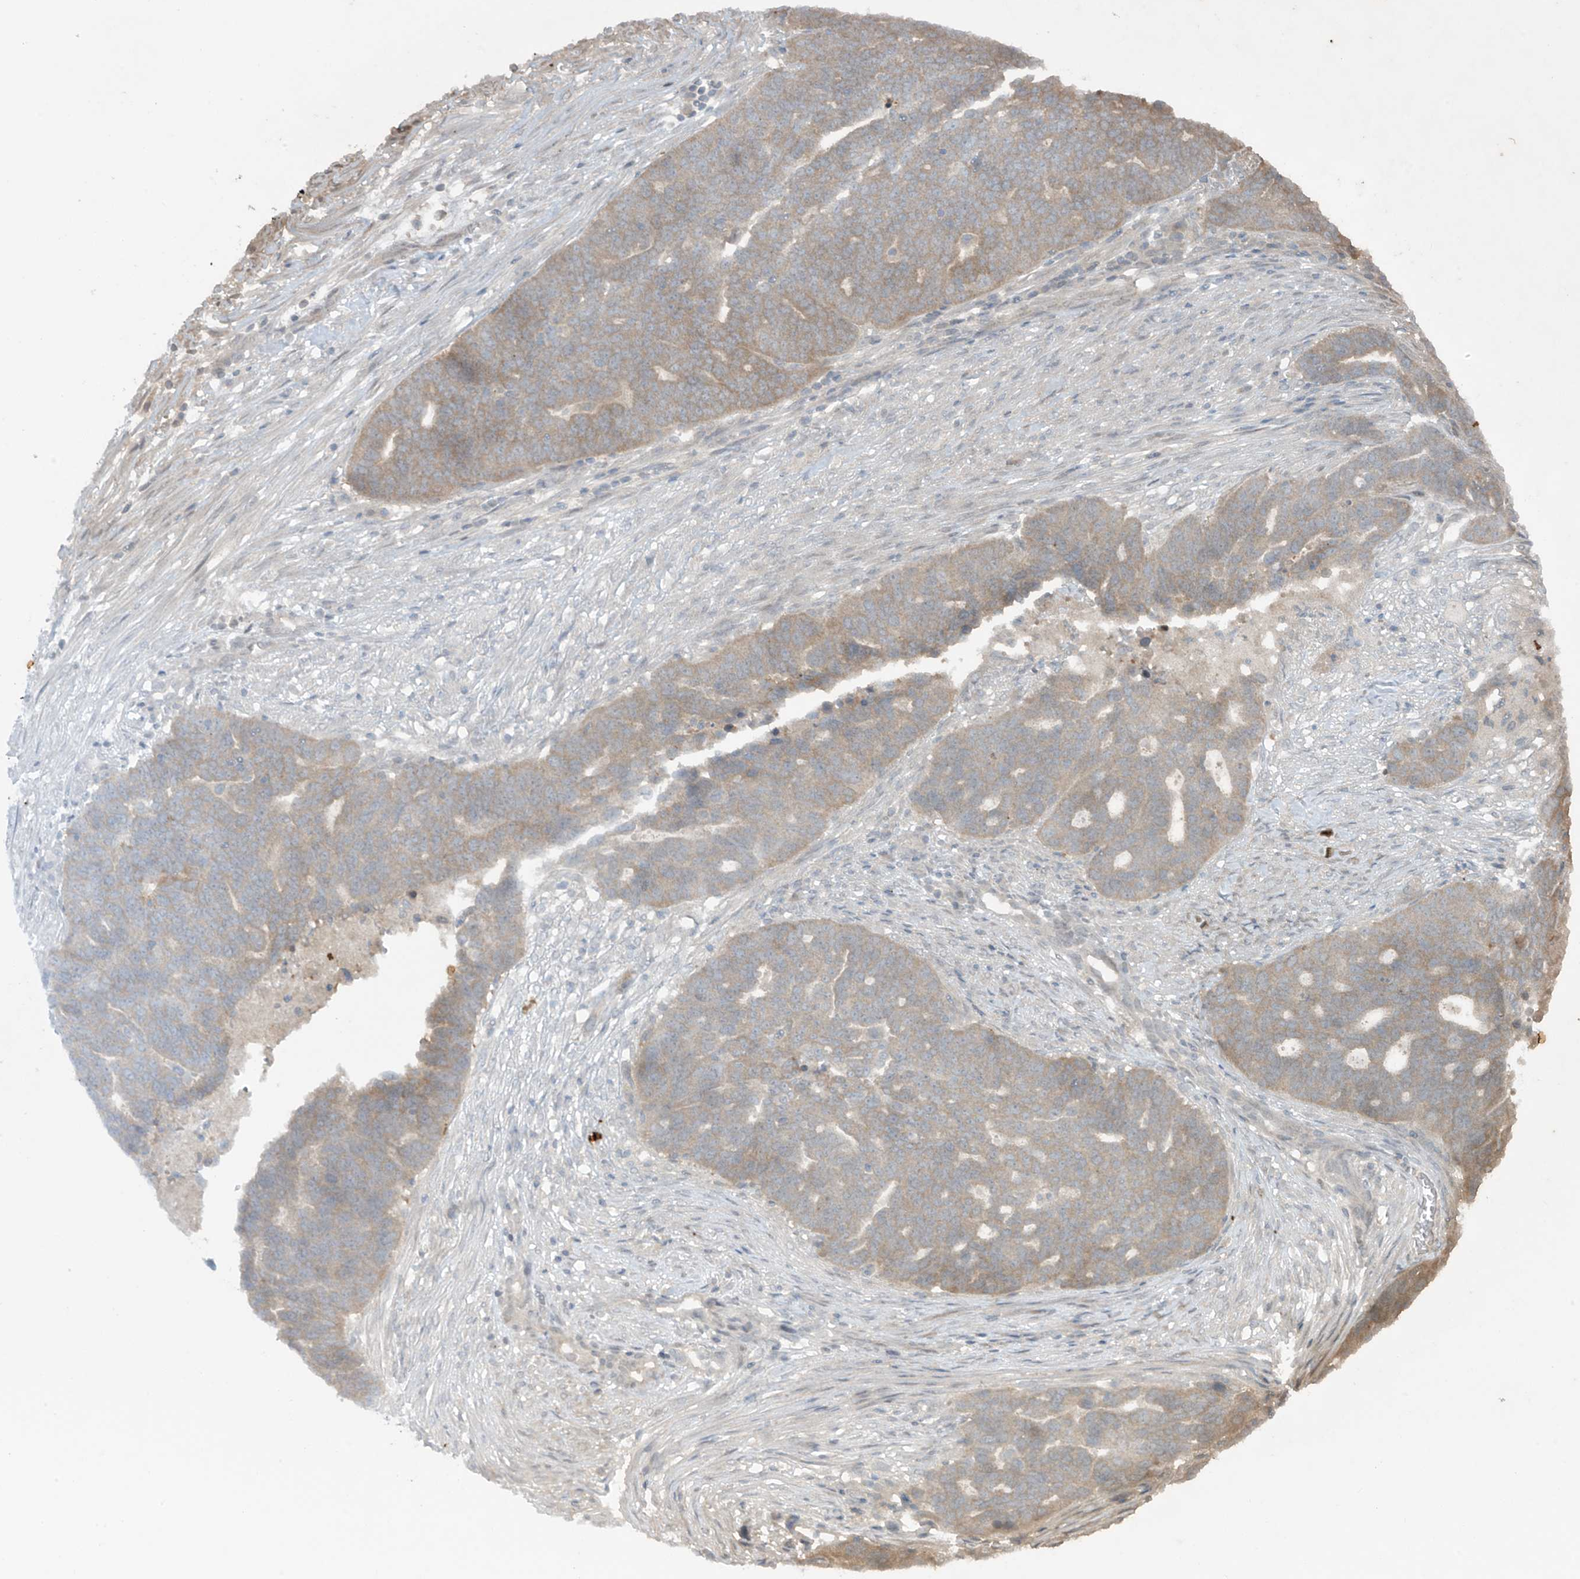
{"staining": {"intensity": "weak", "quantity": "25%-75%", "location": "cytoplasmic/membranous"}, "tissue": "ovarian cancer", "cell_type": "Tumor cells", "image_type": "cancer", "snomed": [{"axis": "morphology", "description": "Cystadenocarcinoma, serous, NOS"}, {"axis": "topography", "description": "Ovary"}], "caption": "IHC micrograph of human serous cystadenocarcinoma (ovarian) stained for a protein (brown), which reveals low levels of weak cytoplasmic/membranous staining in about 25%-75% of tumor cells.", "gene": "PPAT", "patient": {"sex": "female", "age": 59}}